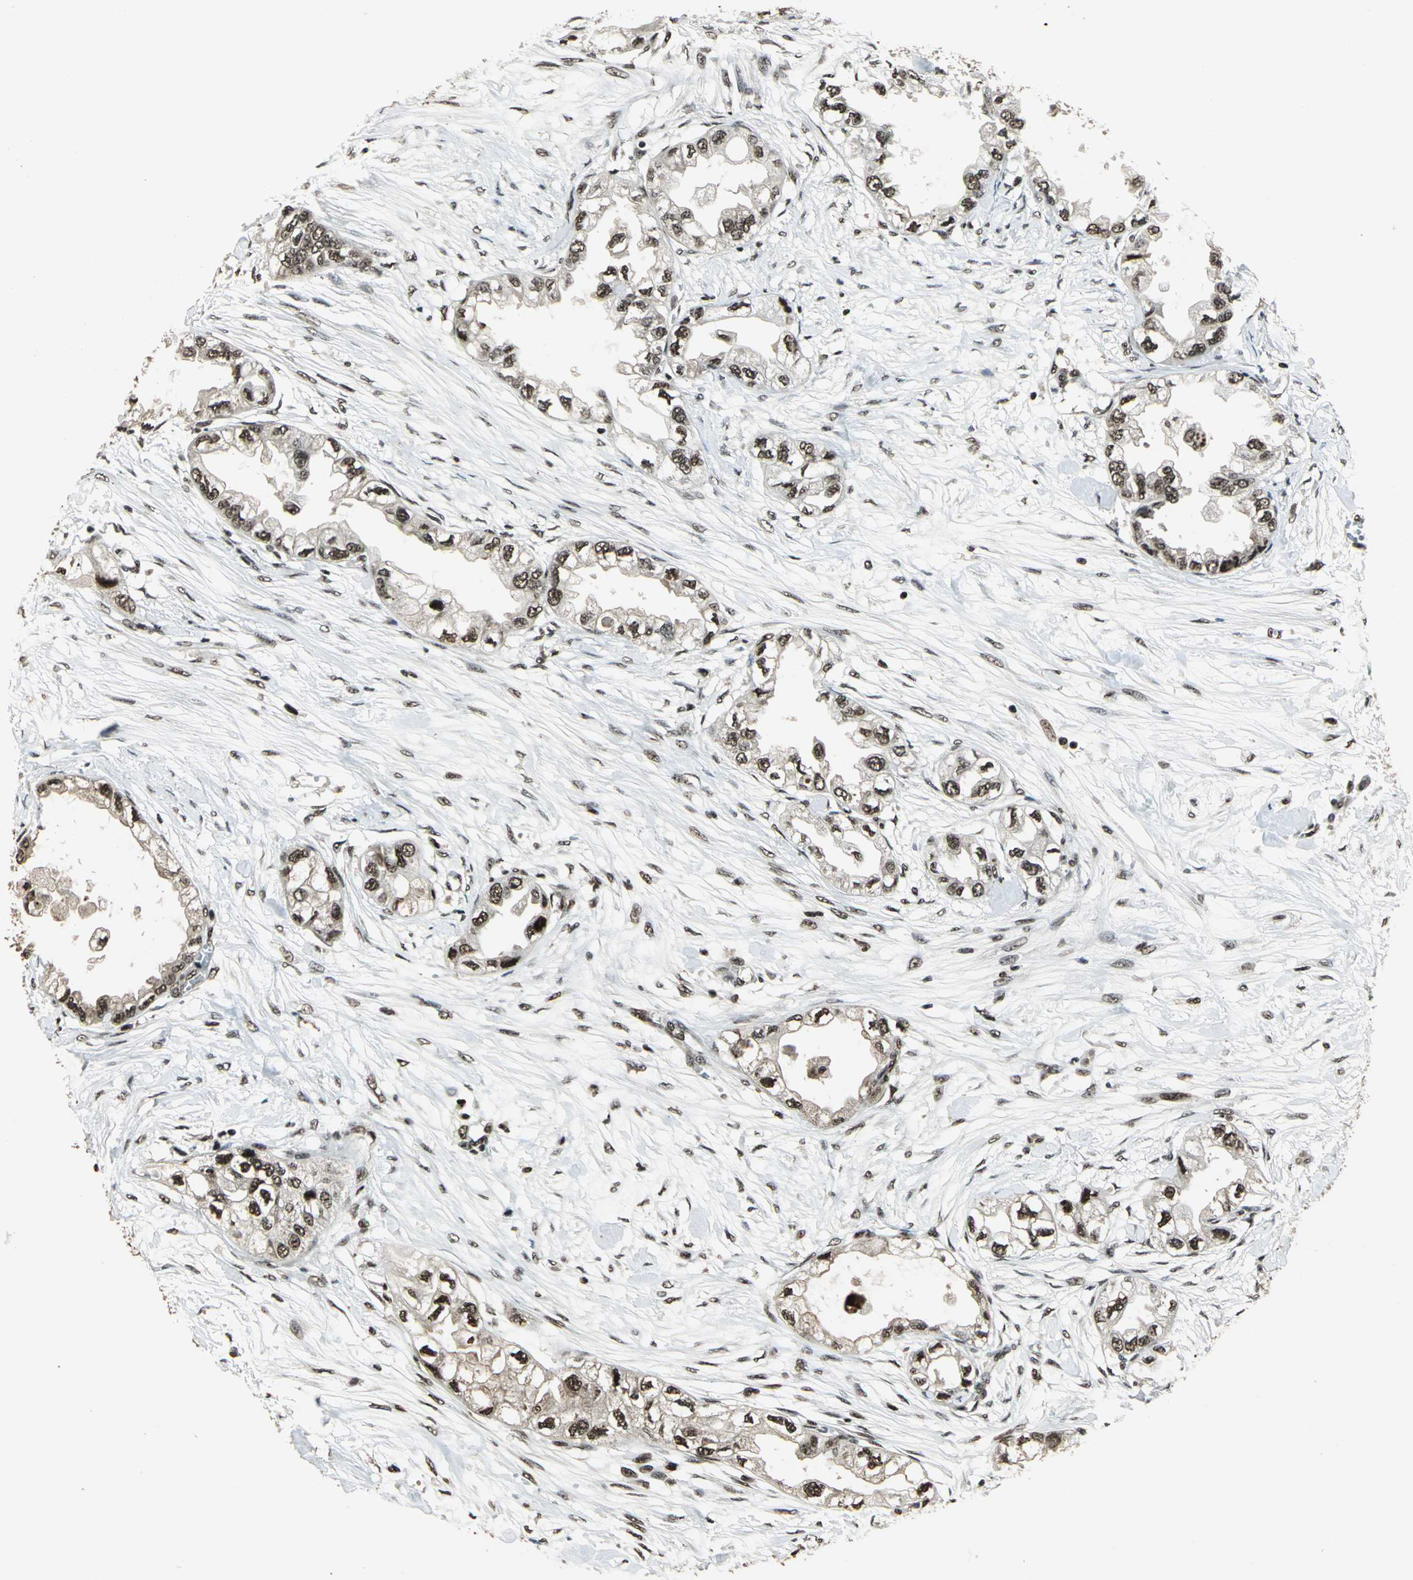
{"staining": {"intensity": "moderate", "quantity": ">75%", "location": "nuclear"}, "tissue": "endometrial cancer", "cell_type": "Tumor cells", "image_type": "cancer", "snomed": [{"axis": "morphology", "description": "Adenocarcinoma, NOS"}, {"axis": "topography", "description": "Endometrium"}], "caption": "Protein expression analysis of human endometrial adenocarcinoma reveals moderate nuclear staining in approximately >75% of tumor cells.", "gene": "MIS18BP1", "patient": {"sex": "female", "age": 67}}